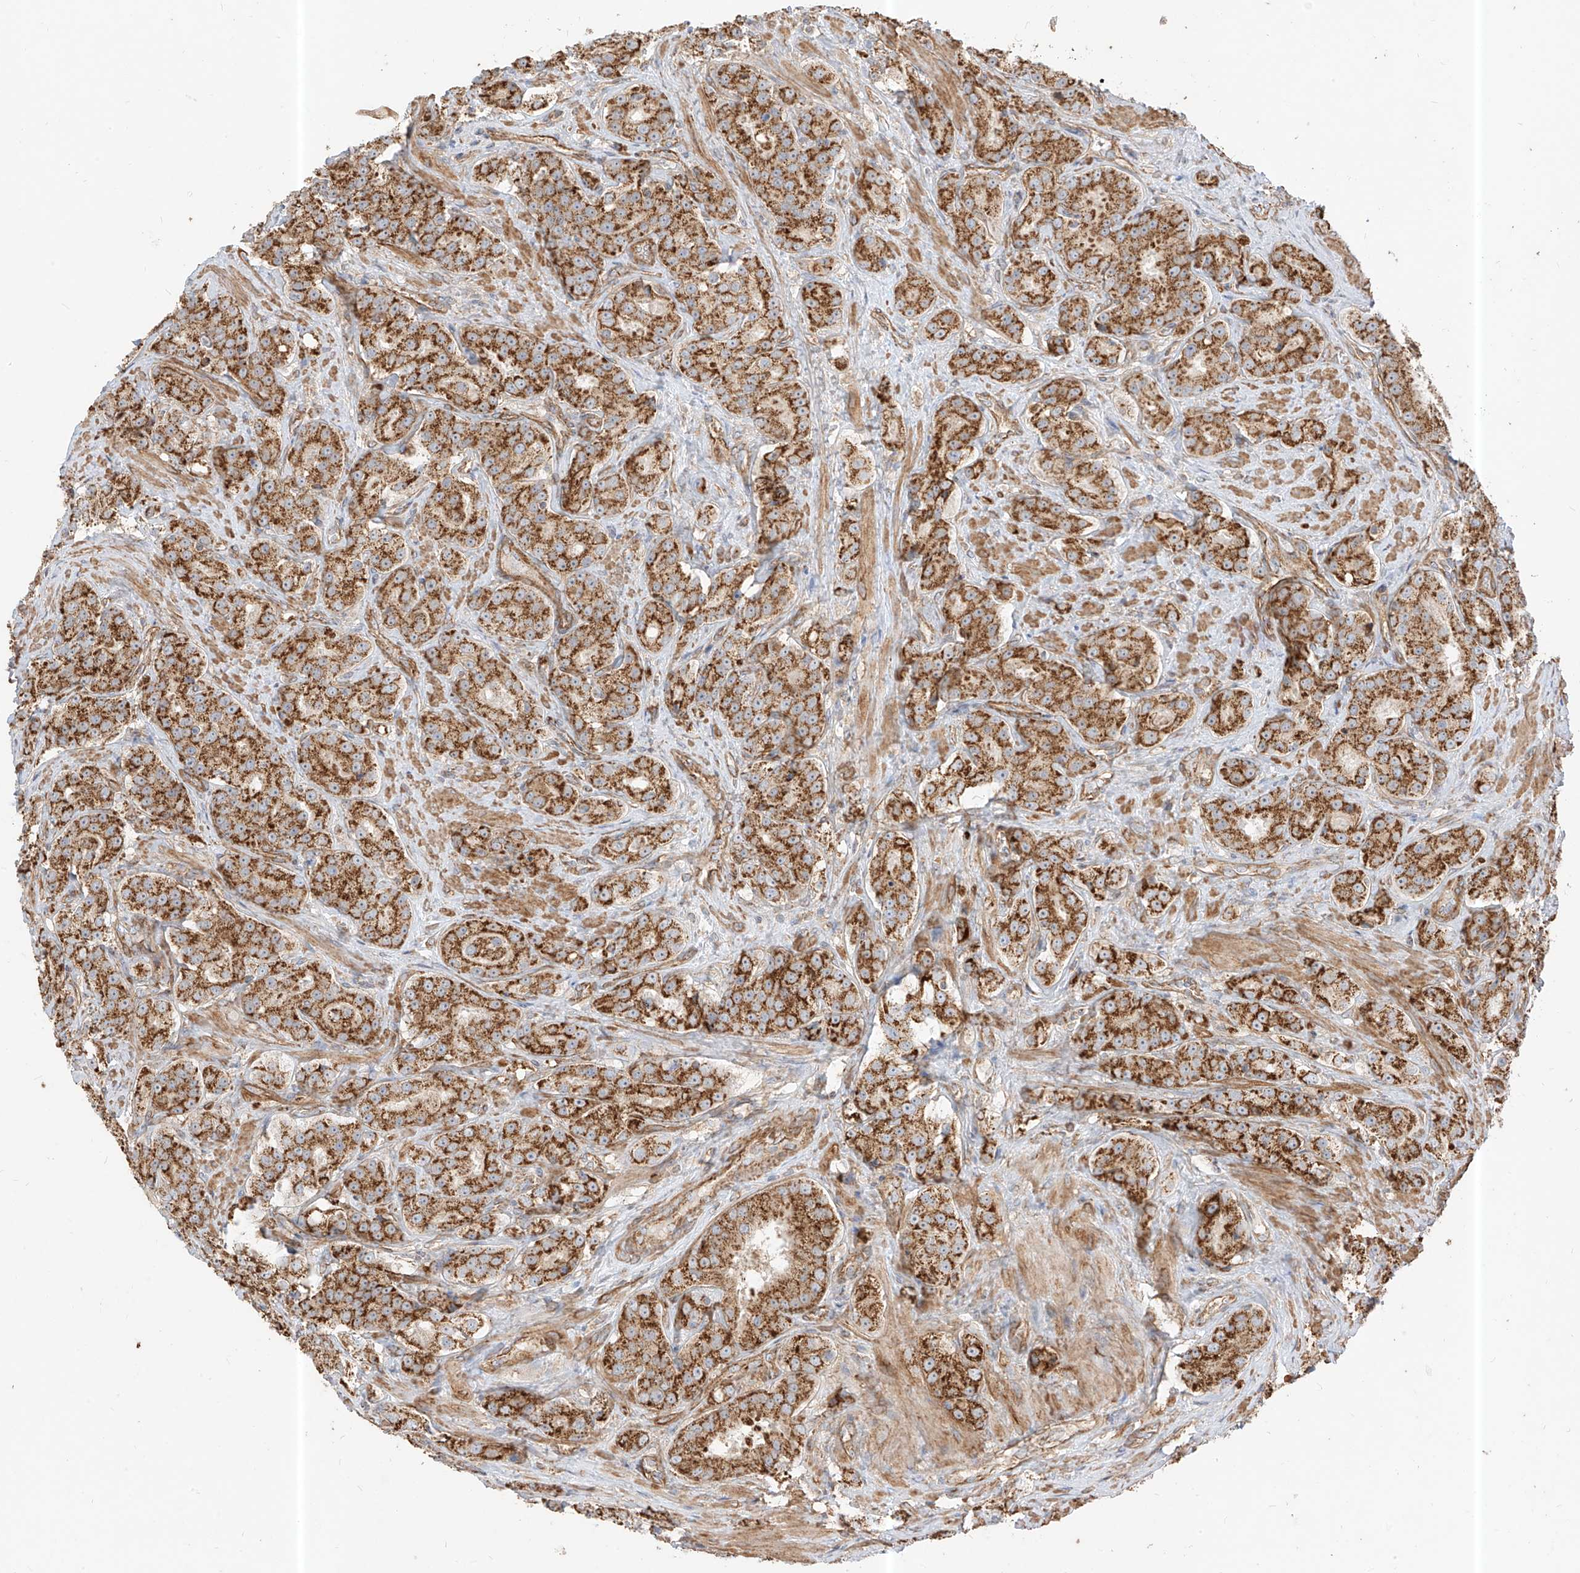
{"staining": {"intensity": "strong", "quantity": ">75%", "location": "cytoplasmic/membranous"}, "tissue": "prostate cancer", "cell_type": "Tumor cells", "image_type": "cancer", "snomed": [{"axis": "morphology", "description": "Adenocarcinoma, High grade"}, {"axis": "topography", "description": "Prostate"}], "caption": "Tumor cells demonstrate high levels of strong cytoplasmic/membranous positivity in about >75% of cells in human prostate cancer.", "gene": "PLCL1", "patient": {"sex": "male", "age": 60}}